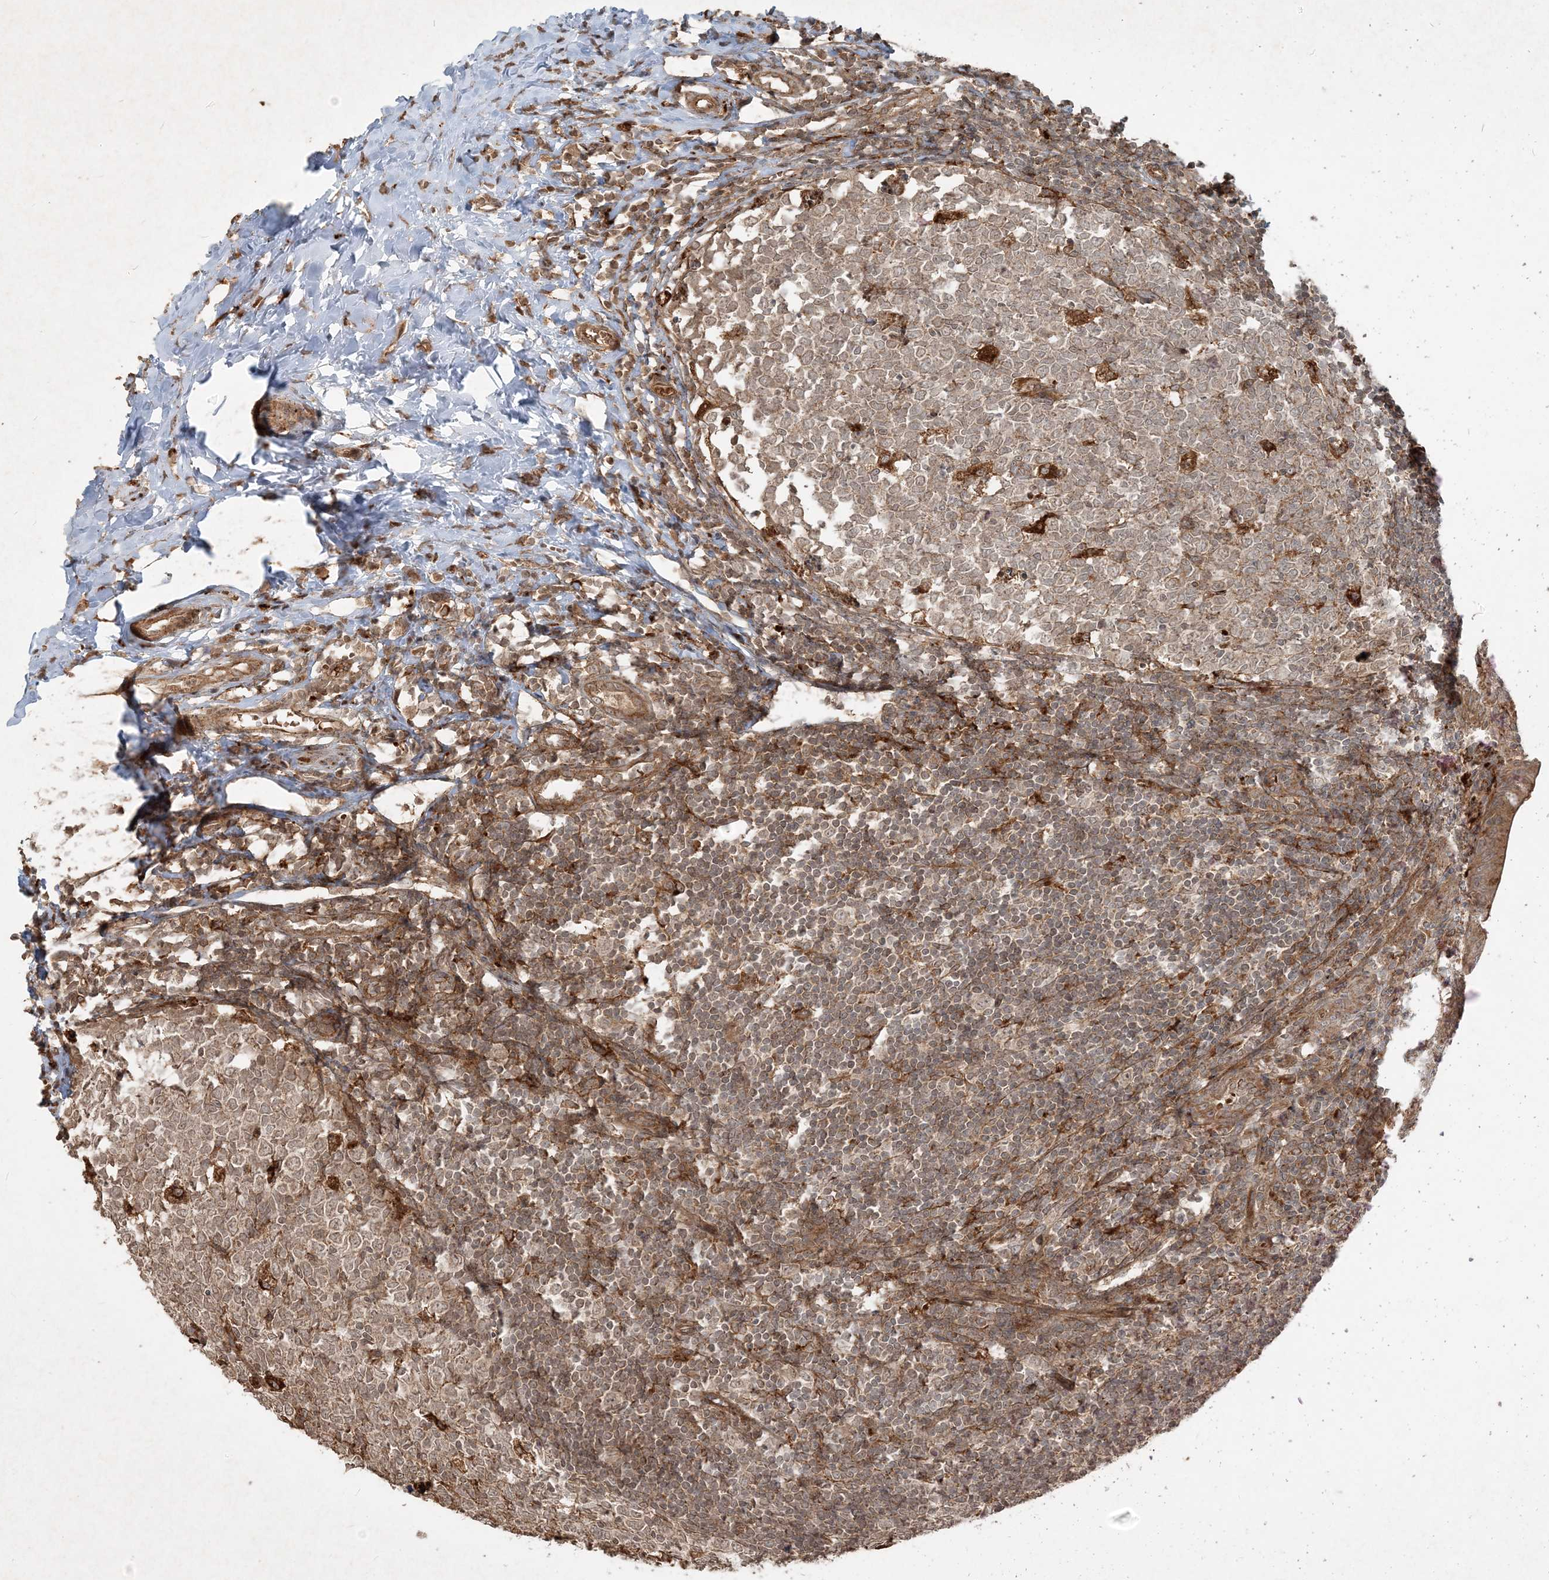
{"staining": {"intensity": "strong", "quantity": ">75%", "location": "cytoplasmic/membranous"}, "tissue": "appendix", "cell_type": "Glandular cells", "image_type": "normal", "snomed": [{"axis": "morphology", "description": "Normal tissue, NOS"}, {"axis": "topography", "description": "Appendix"}], "caption": "Immunohistochemistry of unremarkable appendix reveals high levels of strong cytoplasmic/membranous positivity in about >75% of glandular cells. The staining is performed using DAB (3,3'-diaminobenzidine) brown chromogen to label protein expression. The nuclei are counter-stained blue using hematoxylin.", "gene": "NARS1", "patient": {"sex": "male", "age": 14}}